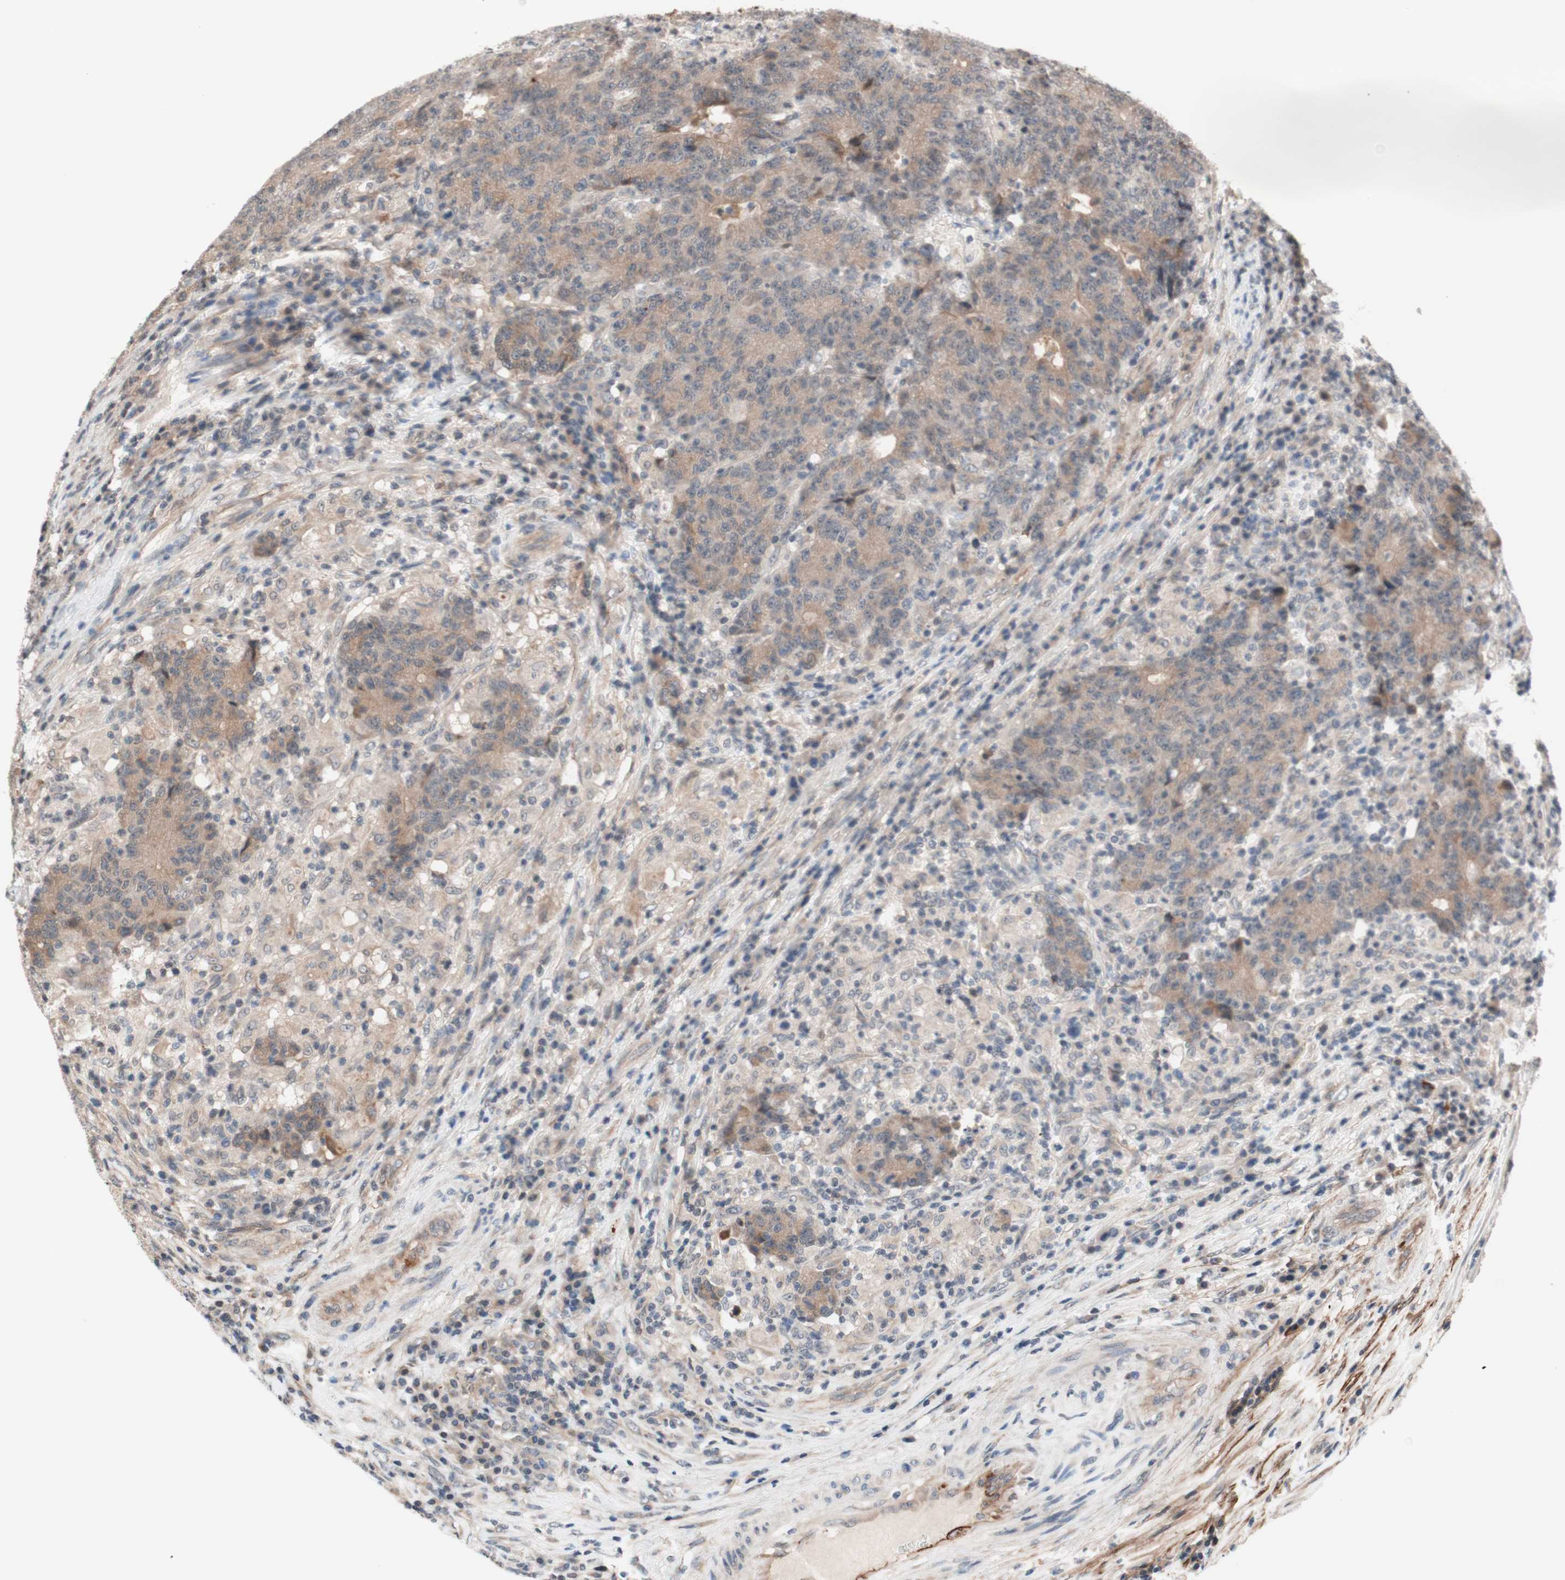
{"staining": {"intensity": "moderate", "quantity": ">75%", "location": "cytoplasmic/membranous"}, "tissue": "colorectal cancer", "cell_type": "Tumor cells", "image_type": "cancer", "snomed": [{"axis": "morphology", "description": "Normal tissue, NOS"}, {"axis": "morphology", "description": "Adenocarcinoma, NOS"}, {"axis": "topography", "description": "Colon"}], "caption": "The histopathology image reveals a brown stain indicating the presence of a protein in the cytoplasmic/membranous of tumor cells in colorectal adenocarcinoma.", "gene": "CD55", "patient": {"sex": "female", "age": 75}}